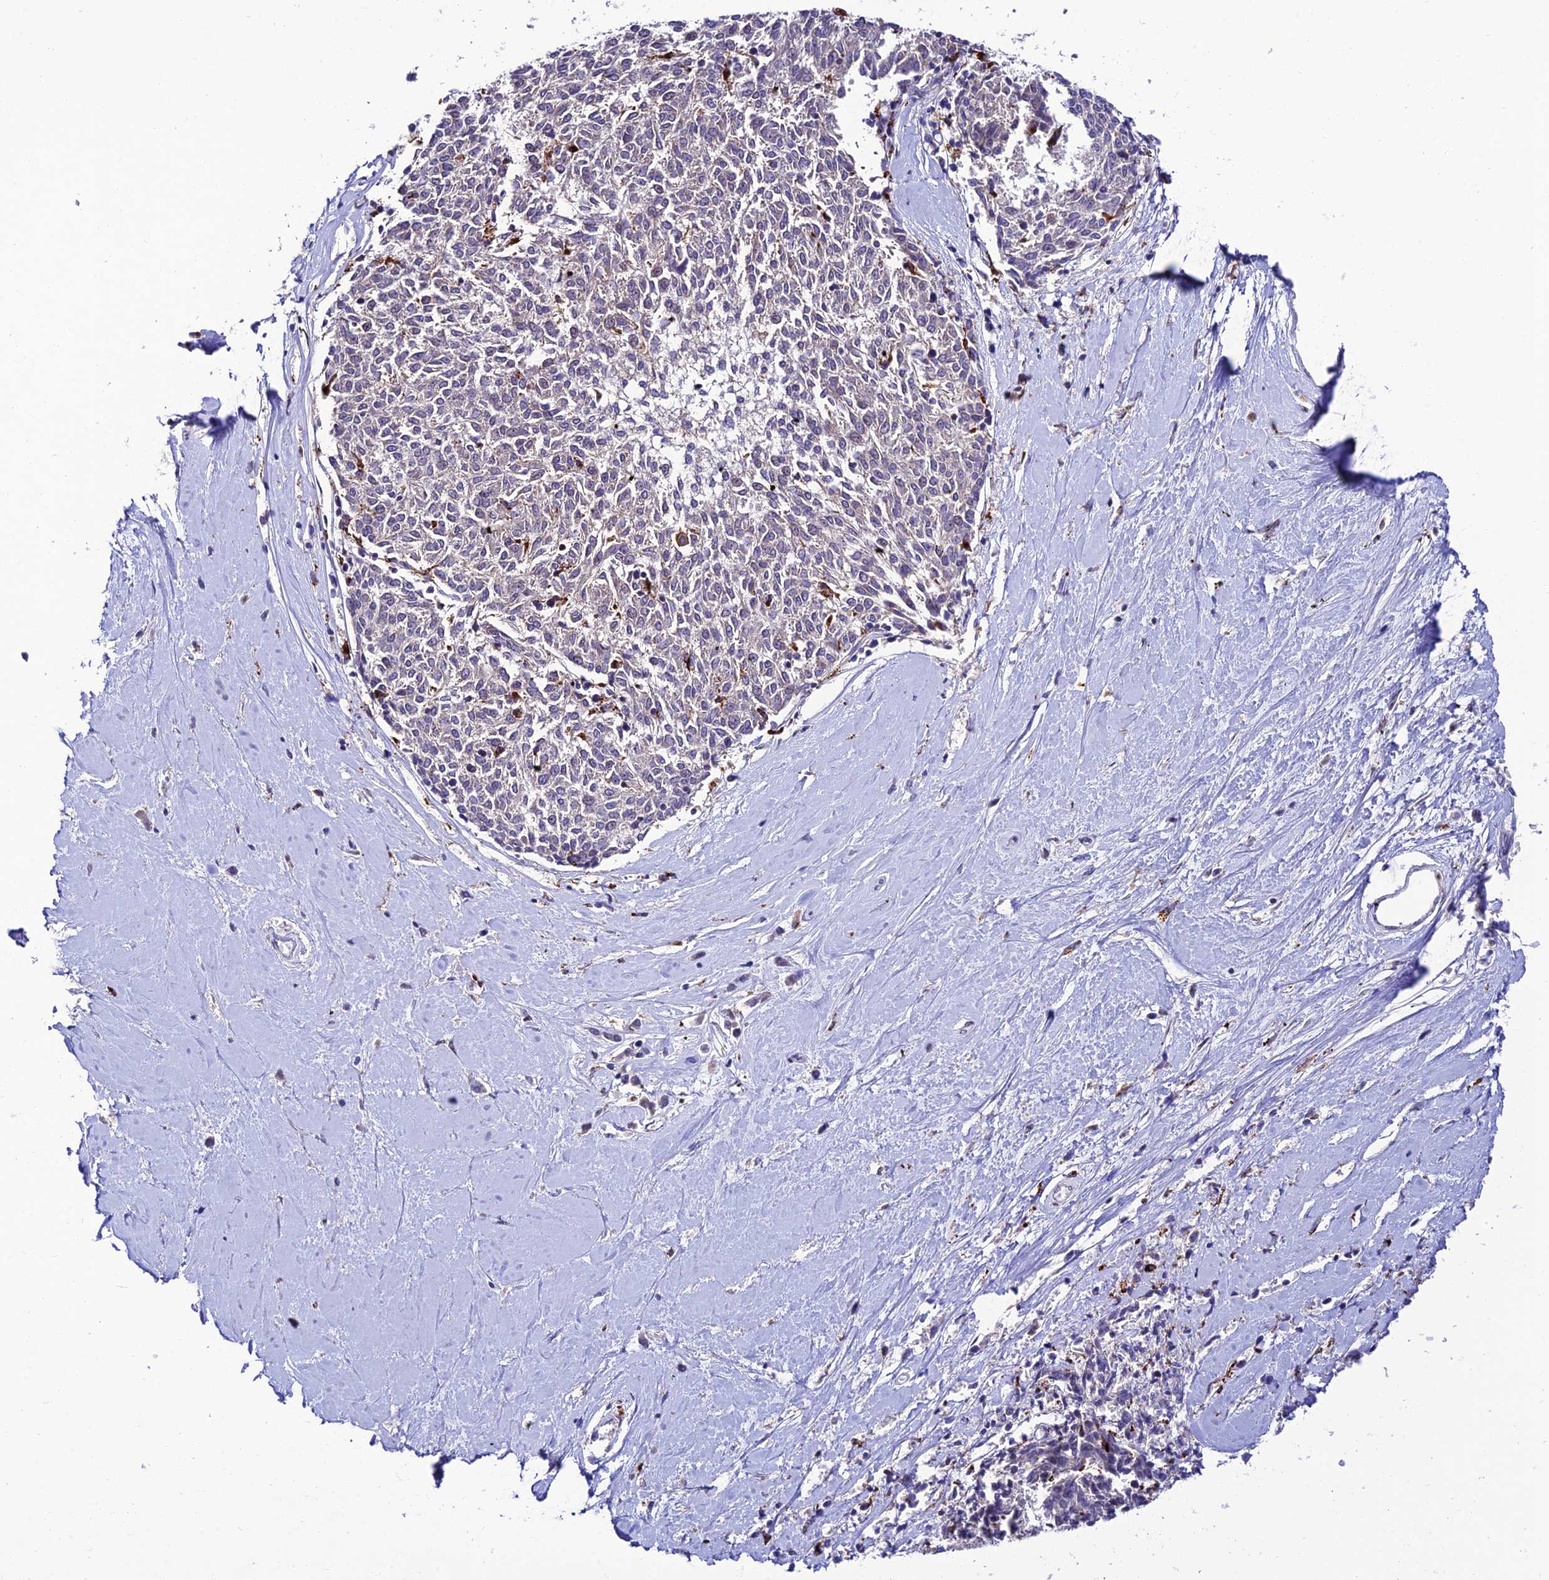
{"staining": {"intensity": "negative", "quantity": "none", "location": "none"}, "tissue": "melanoma", "cell_type": "Tumor cells", "image_type": "cancer", "snomed": [{"axis": "morphology", "description": "Malignant melanoma, NOS"}, {"axis": "topography", "description": "Skin"}], "caption": "The photomicrograph exhibits no significant expression in tumor cells of malignant melanoma.", "gene": "HIC1", "patient": {"sex": "female", "age": 72}}